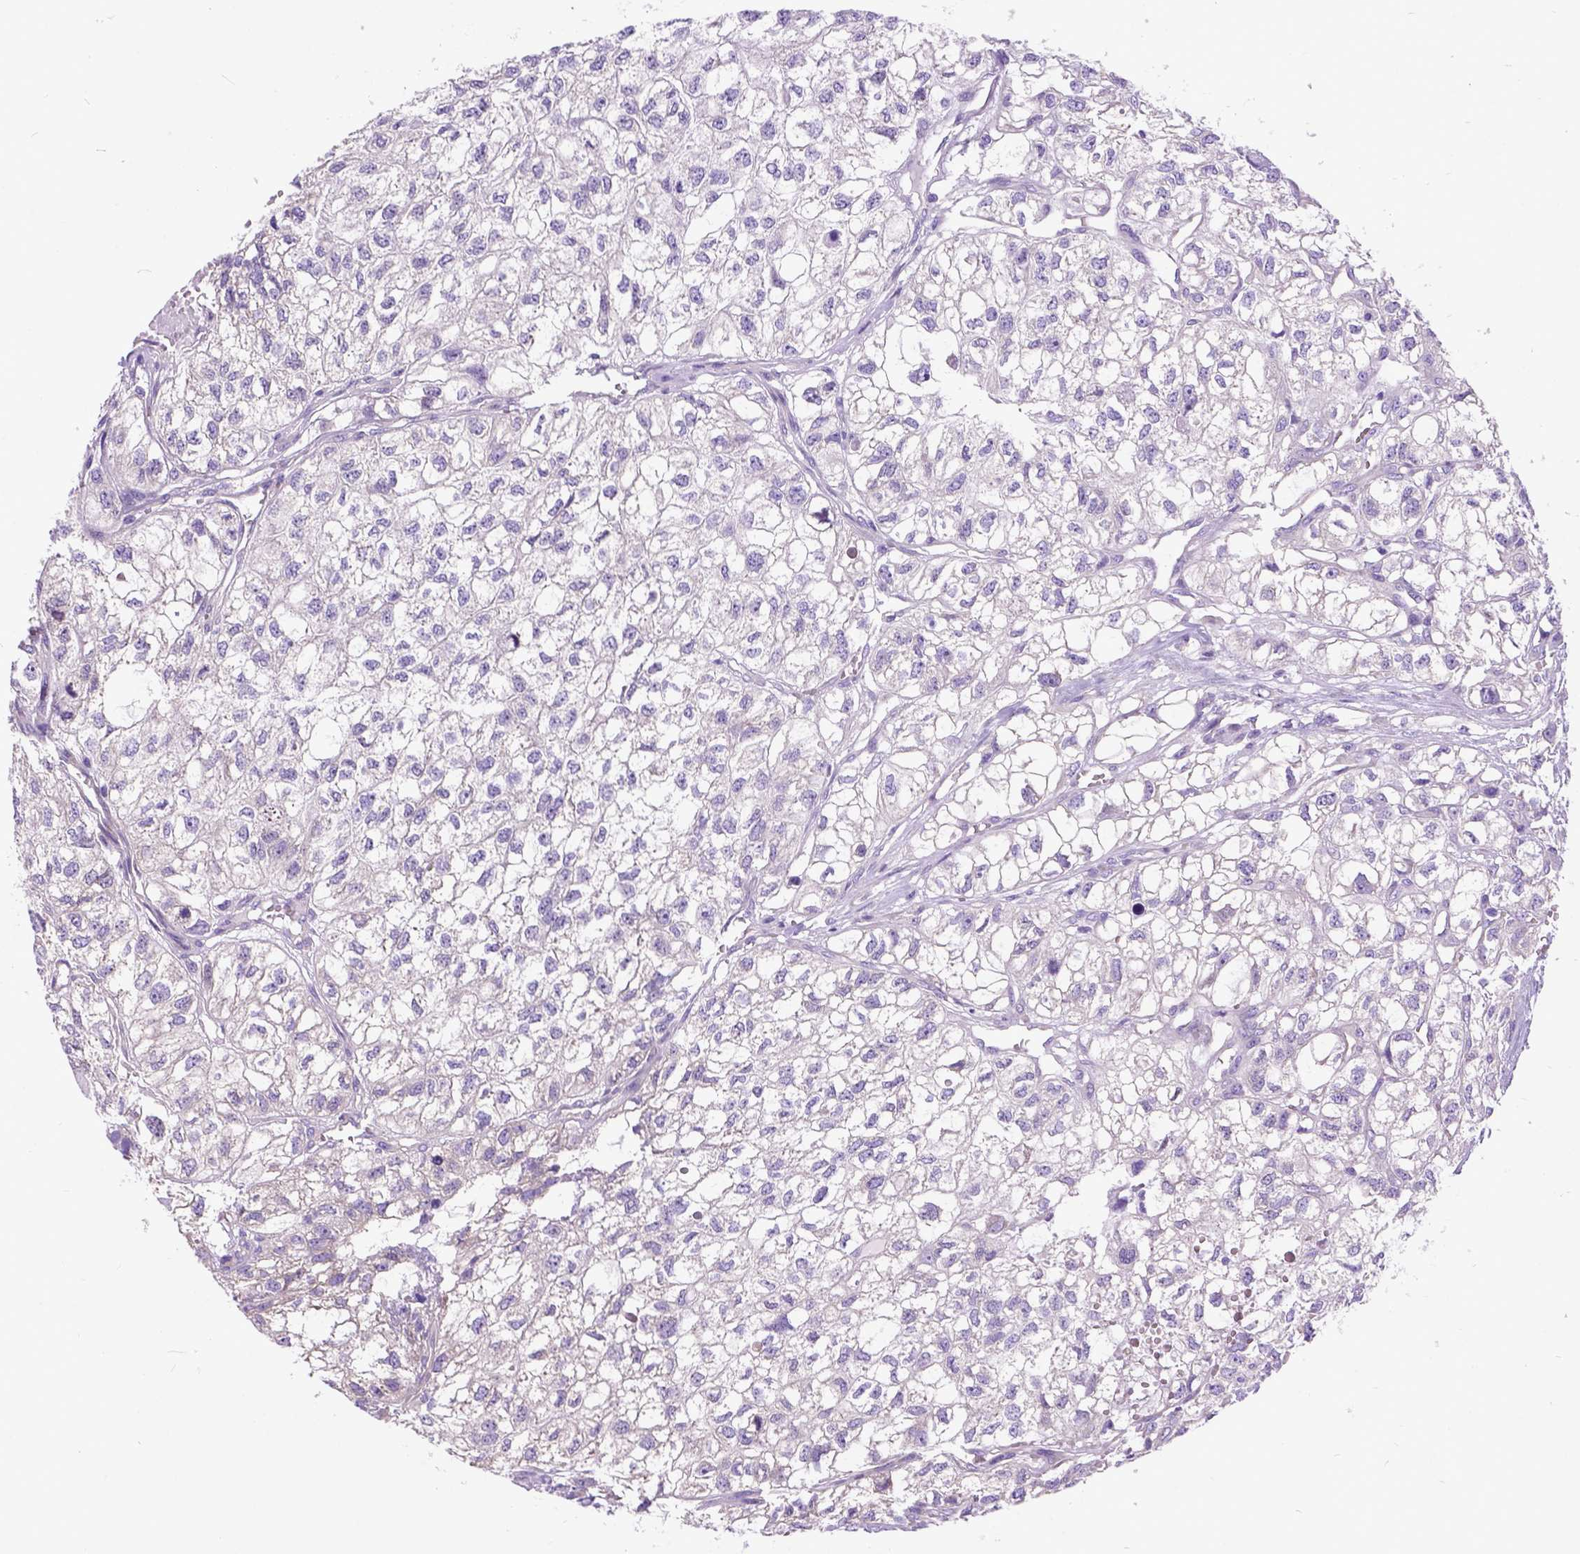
{"staining": {"intensity": "negative", "quantity": "none", "location": "none"}, "tissue": "renal cancer", "cell_type": "Tumor cells", "image_type": "cancer", "snomed": [{"axis": "morphology", "description": "Adenocarcinoma, NOS"}, {"axis": "topography", "description": "Kidney"}], "caption": "A high-resolution image shows immunohistochemistry (IHC) staining of renal cancer, which exhibits no significant staining in tumor cells. Nuclei are stained in blue.", "gene": "CFAP54", "patient": {"sex": "male", "age": 56}}